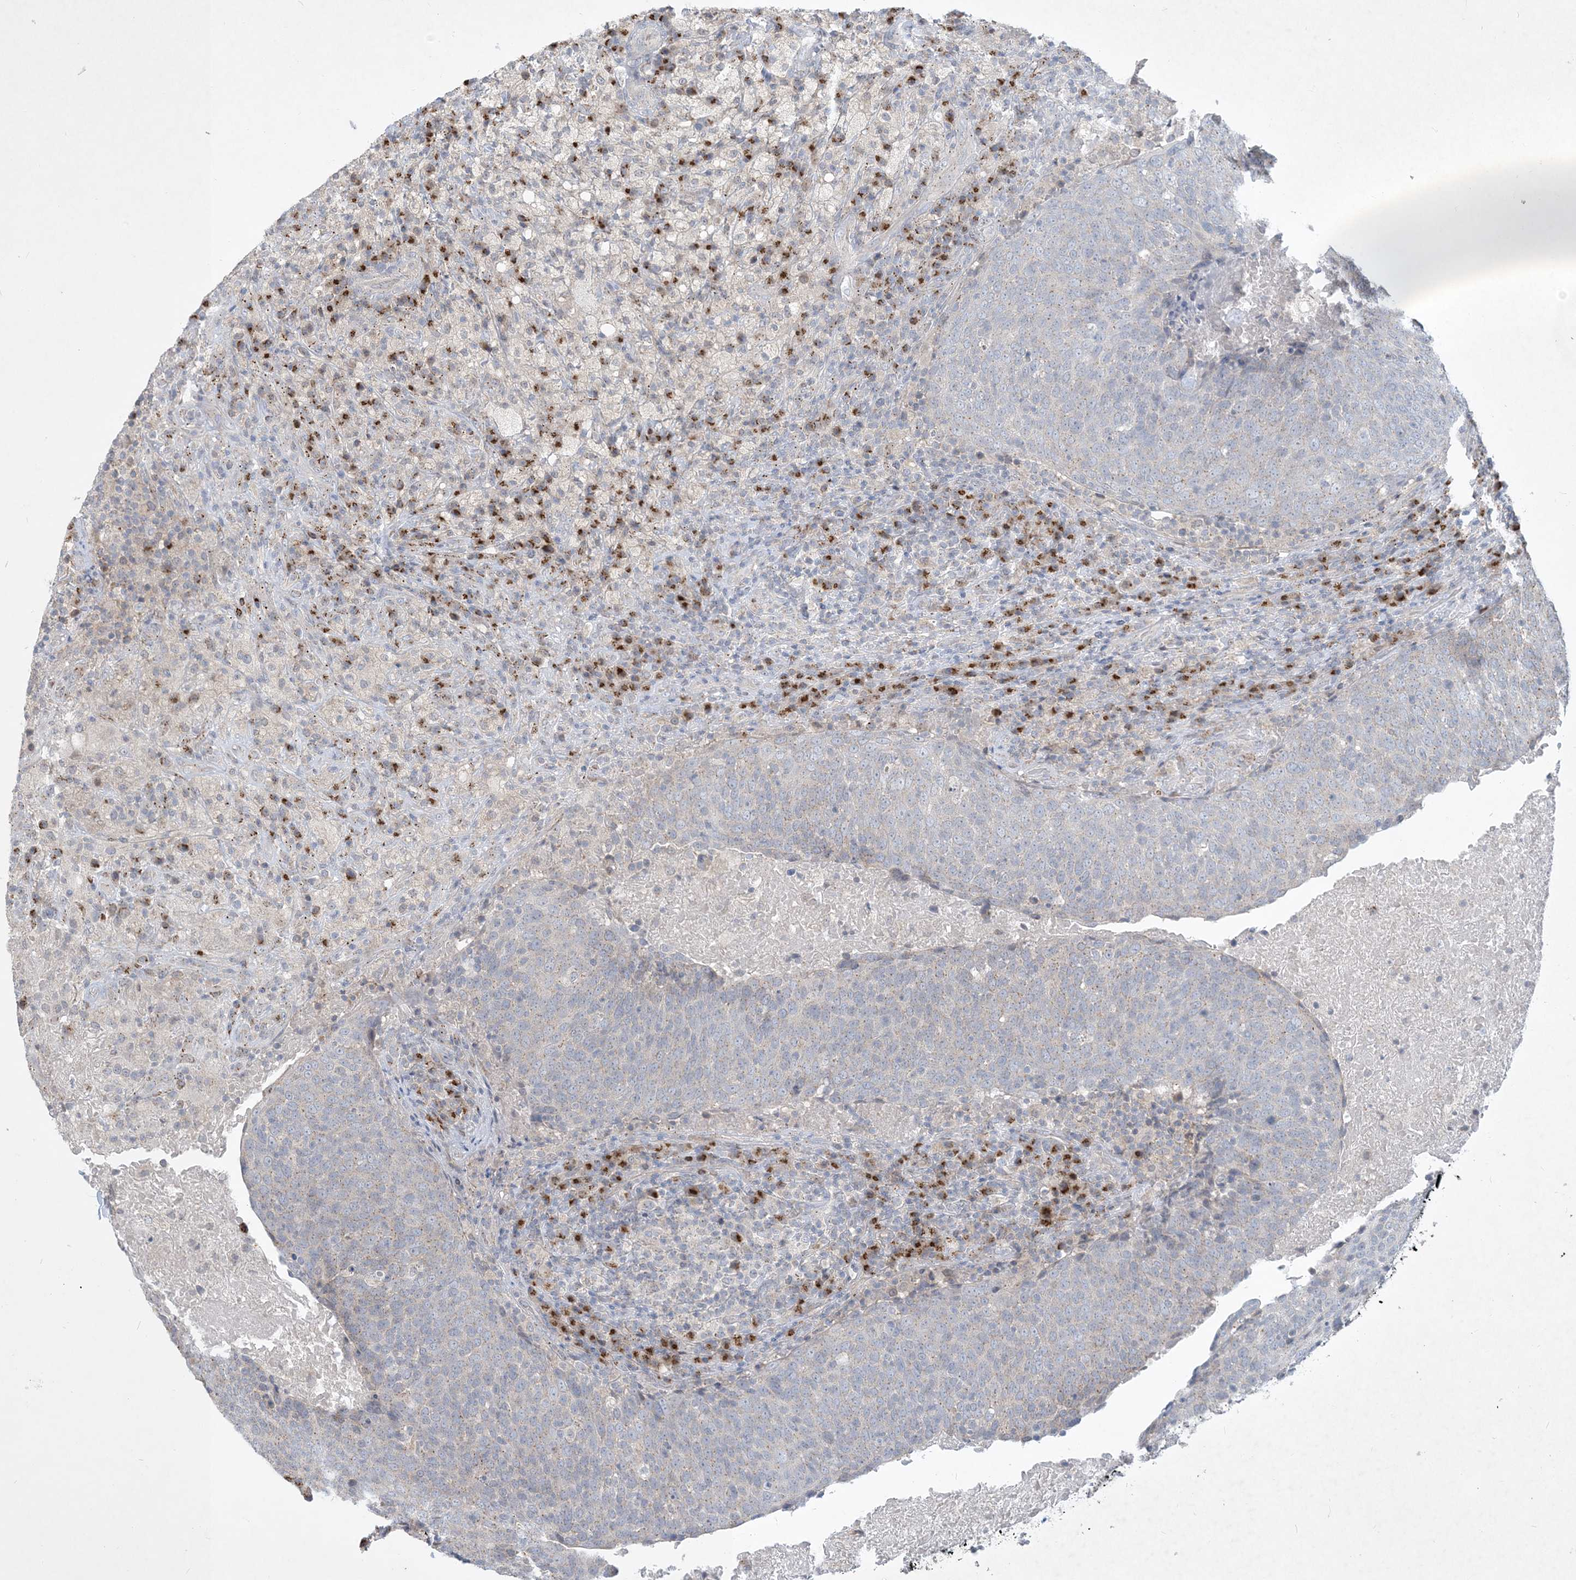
{"staining": {"intensity": "weak", "quantity": "<25%", "location": "cytoplasmic/membranous"}, "tissue": "head and neck cancer", "cell_type": "Tumor cells", "image_type": "cancer", "snomed": [{"axis": "morphology", "description": "Squamous cell carcinoma, NOS"}, {"axis": "morphology", "description": "Squamous cell carcinoma, metastatic, NOS"}, {"axis": "topography", "description": "Lymph node"}, {"axis": "topography", "description": "Head-Neck"}], "caption": "DAB immunohistochemical staining of human squamous cell carcinoma (head and neck) demonstrates no significant staining in tumor cells.", "gene": "CCDC14", "patient": {"sex": "male", "age": 62}}